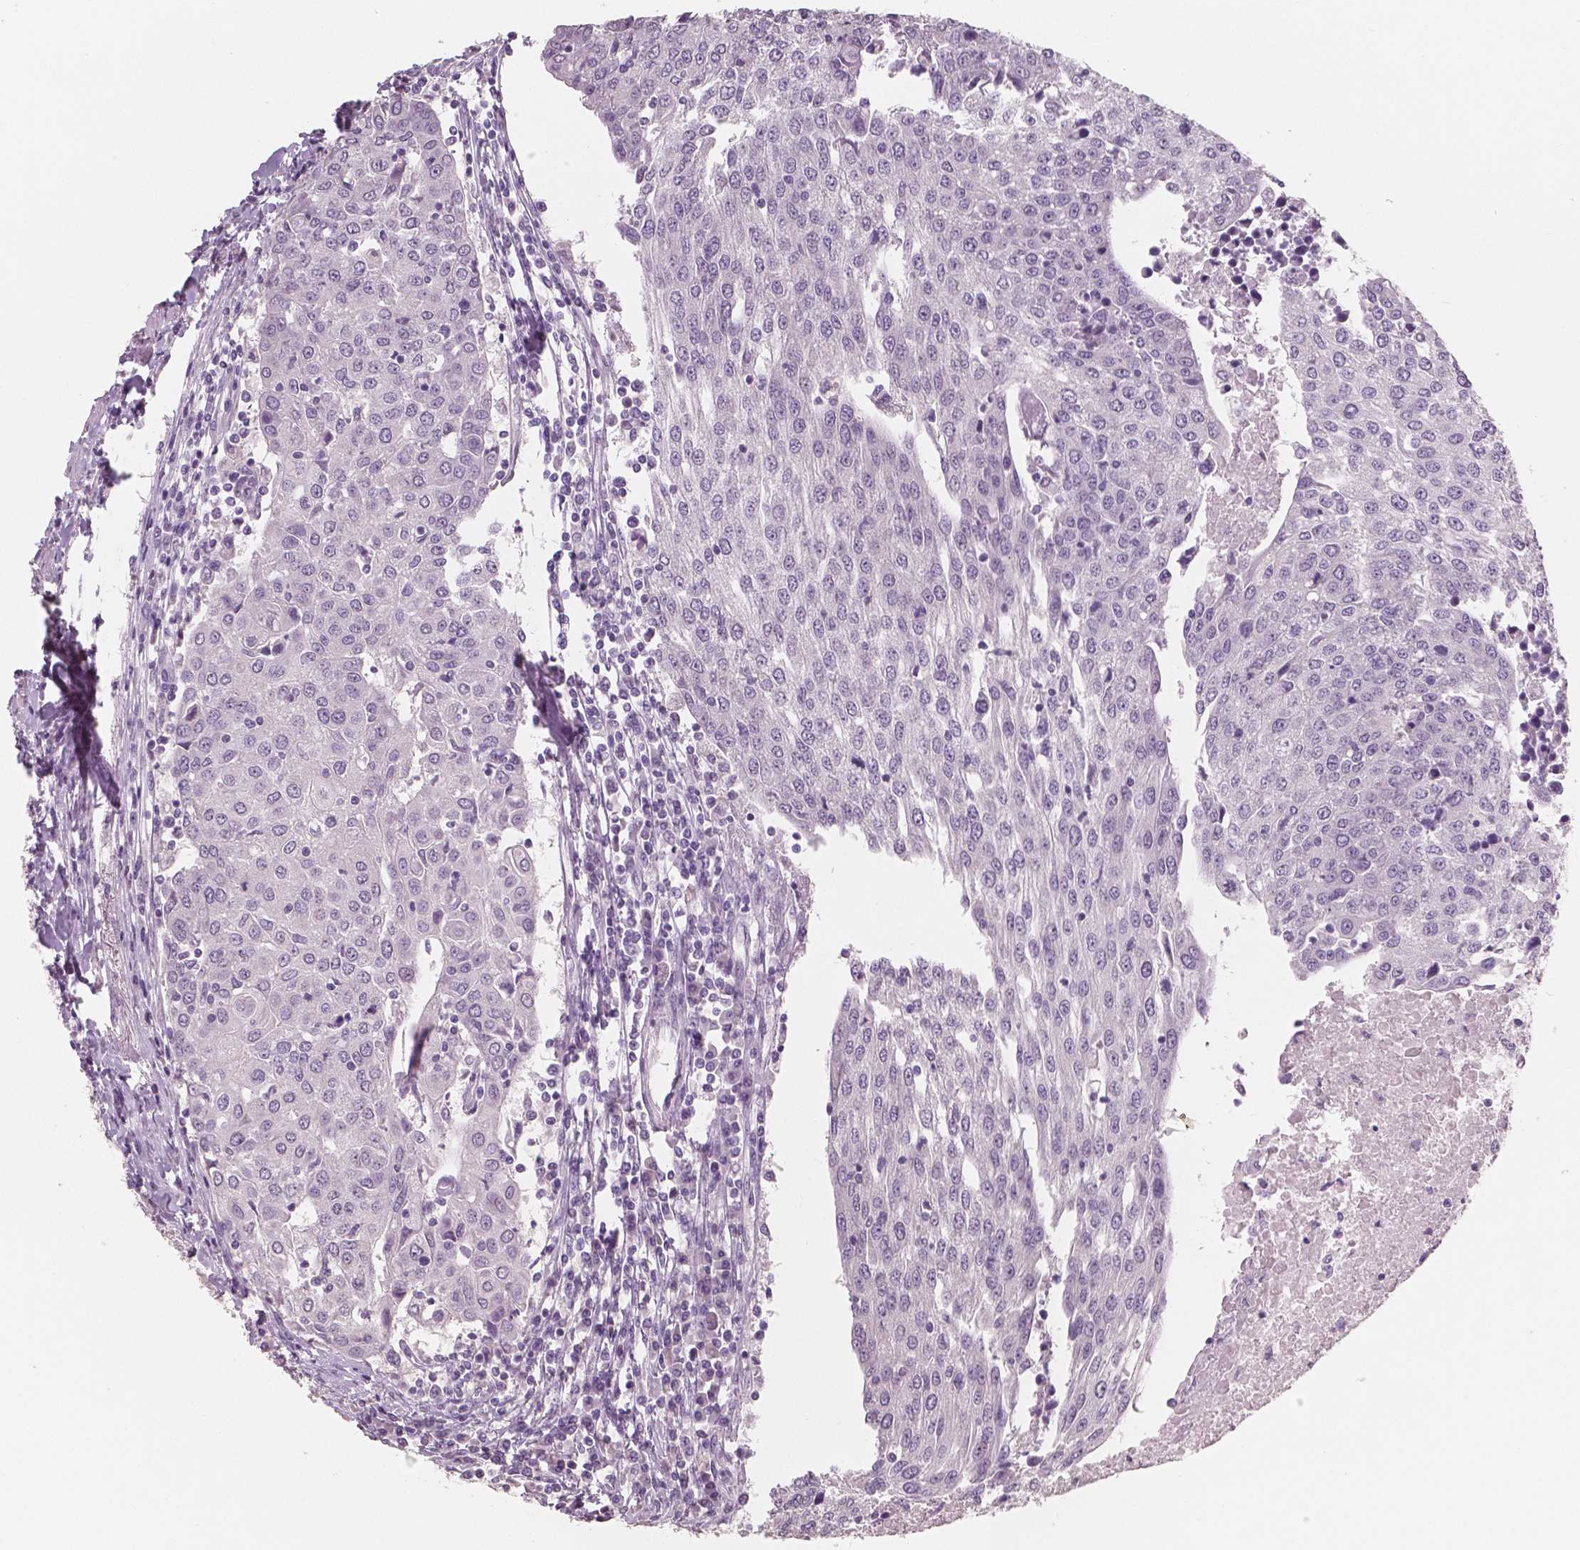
{"staining": {"intensity": "negative", "quantity": "none", "location": "none"}, "tissue": "urothelial cancer", "cell_type": "Tumor cells", "image_type": "cancer", "snomed": [{"axis": "morphology", "description": "Urothelial carcinoma, High grade"}, {"axis": "topography", "description": "Urinary bladder"}], "caption": "Urothelial cancer stained for a protein using IHC reveals no expression tumor cells.", "gene": "NECAB1", "patient": {"sex": "female", "age": 85}}